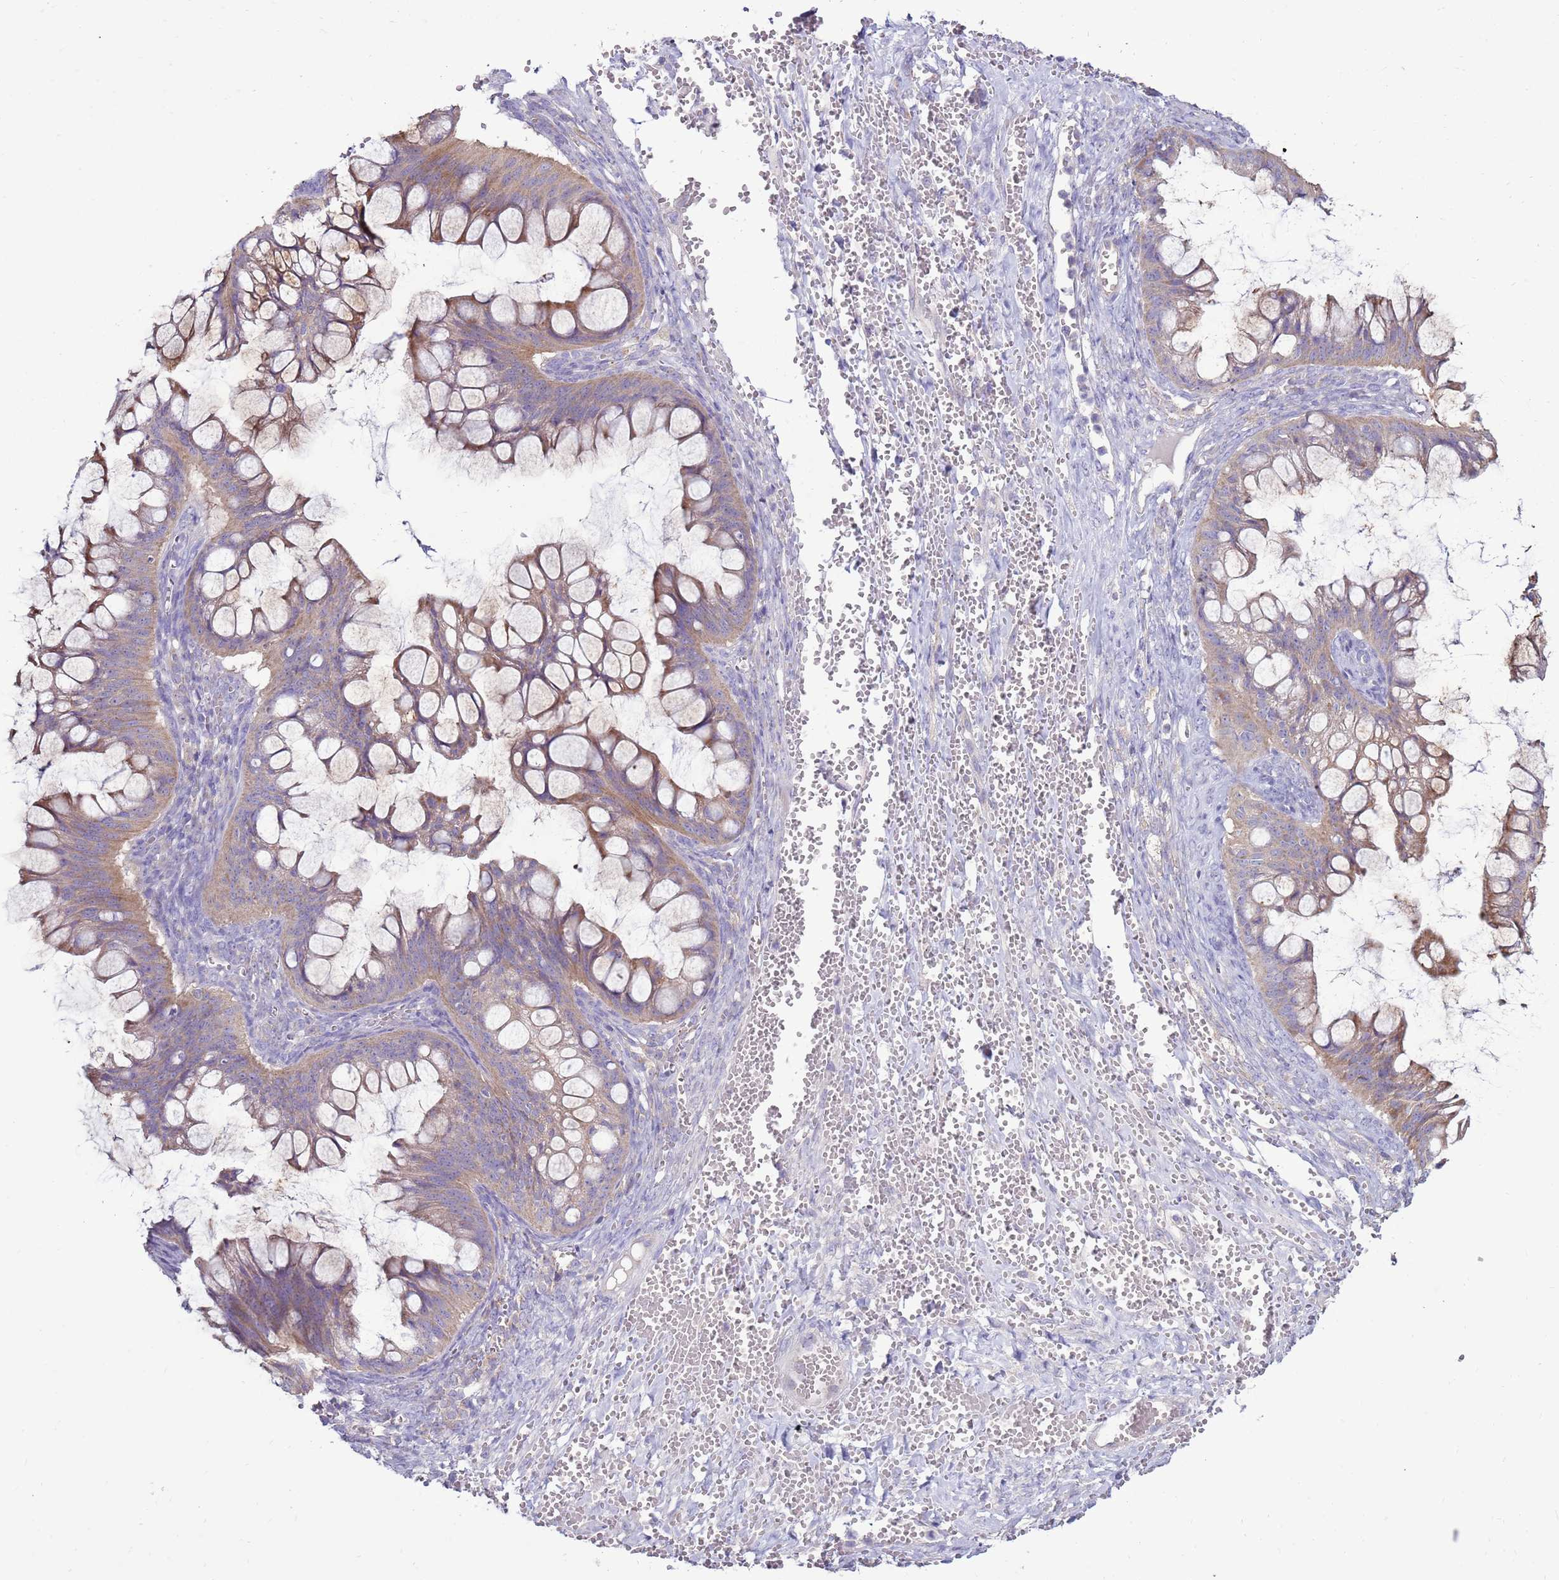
{"staining": {"intensity": "weak", "quantity": ">75%", "location": "cytoplasmic/membranous"}, "tissue": "ovarian cancer", "cell_type": "Tumor cells", "image_type": "cancer", "snomed": [{"axis": "morphology", "description": "Cystadenocarcinoma, mucinous, NOS"}, {"axis": "topography", "description": "Ovary"}], "caption": "Immunohistochemistry histopathology image of ovarian cancer (mucinous cystadenocarcinoma) stained for a protein (brown), which displays low levels of weak cytoplasmic/membranous expression in about >75% of tumor cells.", "gene": "TRAPPC4", "patient": {"sex": "female", "age": 73}}